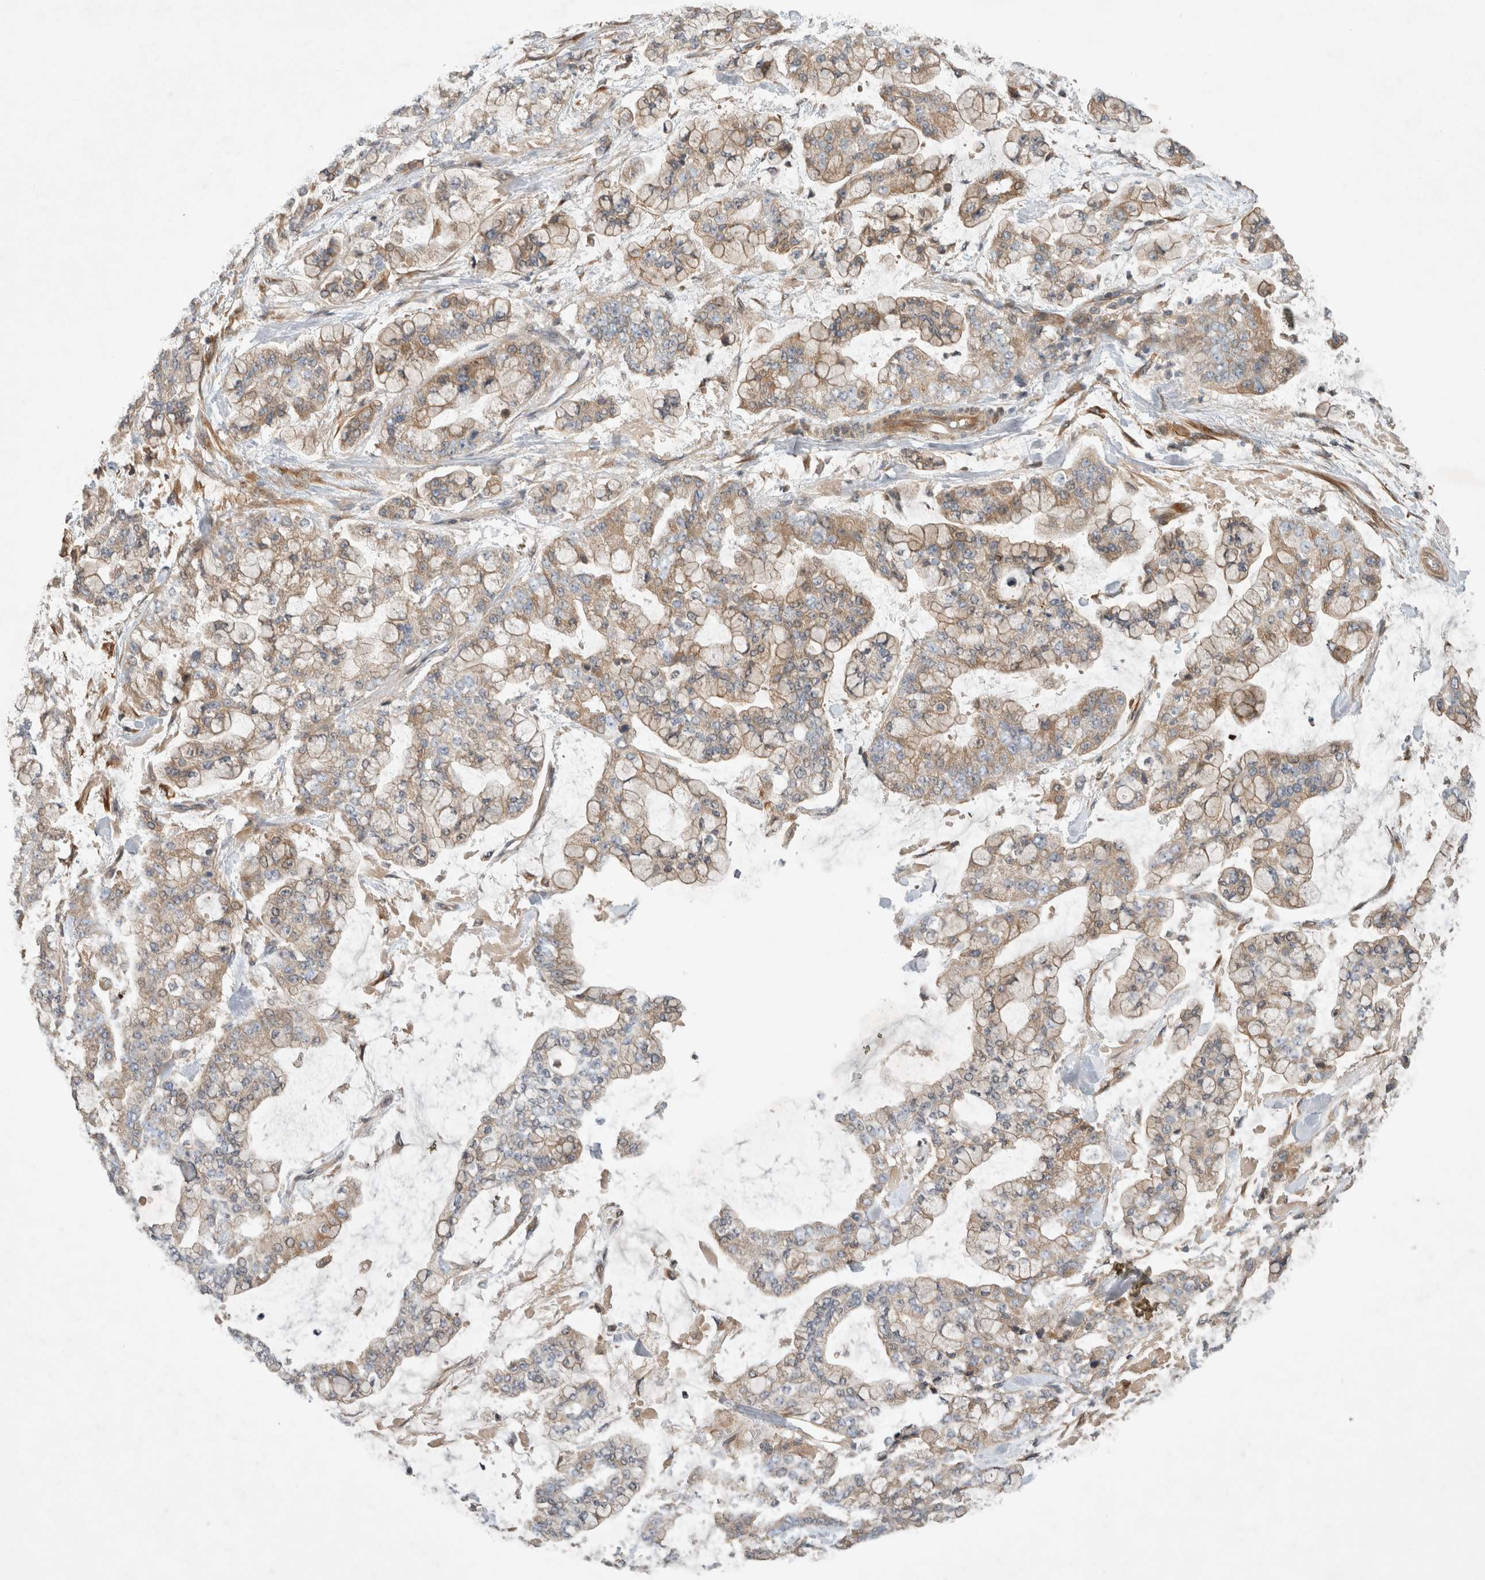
{"staining": {"intensity": "weak", "quantity": ">75%", "location": "cytoplasmic/membranous"}, "tissue": "stomach cancer", "cell_type": "Tumor cells", "image_type": "cancer", "snomed": [{"axis": "morphology", "description": "Normal tissue, NOS"}, {"axis": "morphology", "description": "Adenocarcinoma, NOS"}, {"axis": "topography", "description": "Stomach, upper"}, {"axis": "topography", "description": "Stomach"}], "caption": "This is a photomicrograph of IHC staining of adenocarcinoma (stomach), which shows weak positivity in the cytoplasmic/membranous of tumor cells.", "gene": "ARMC9", "patient": {"sex": "male", "age": 76}}